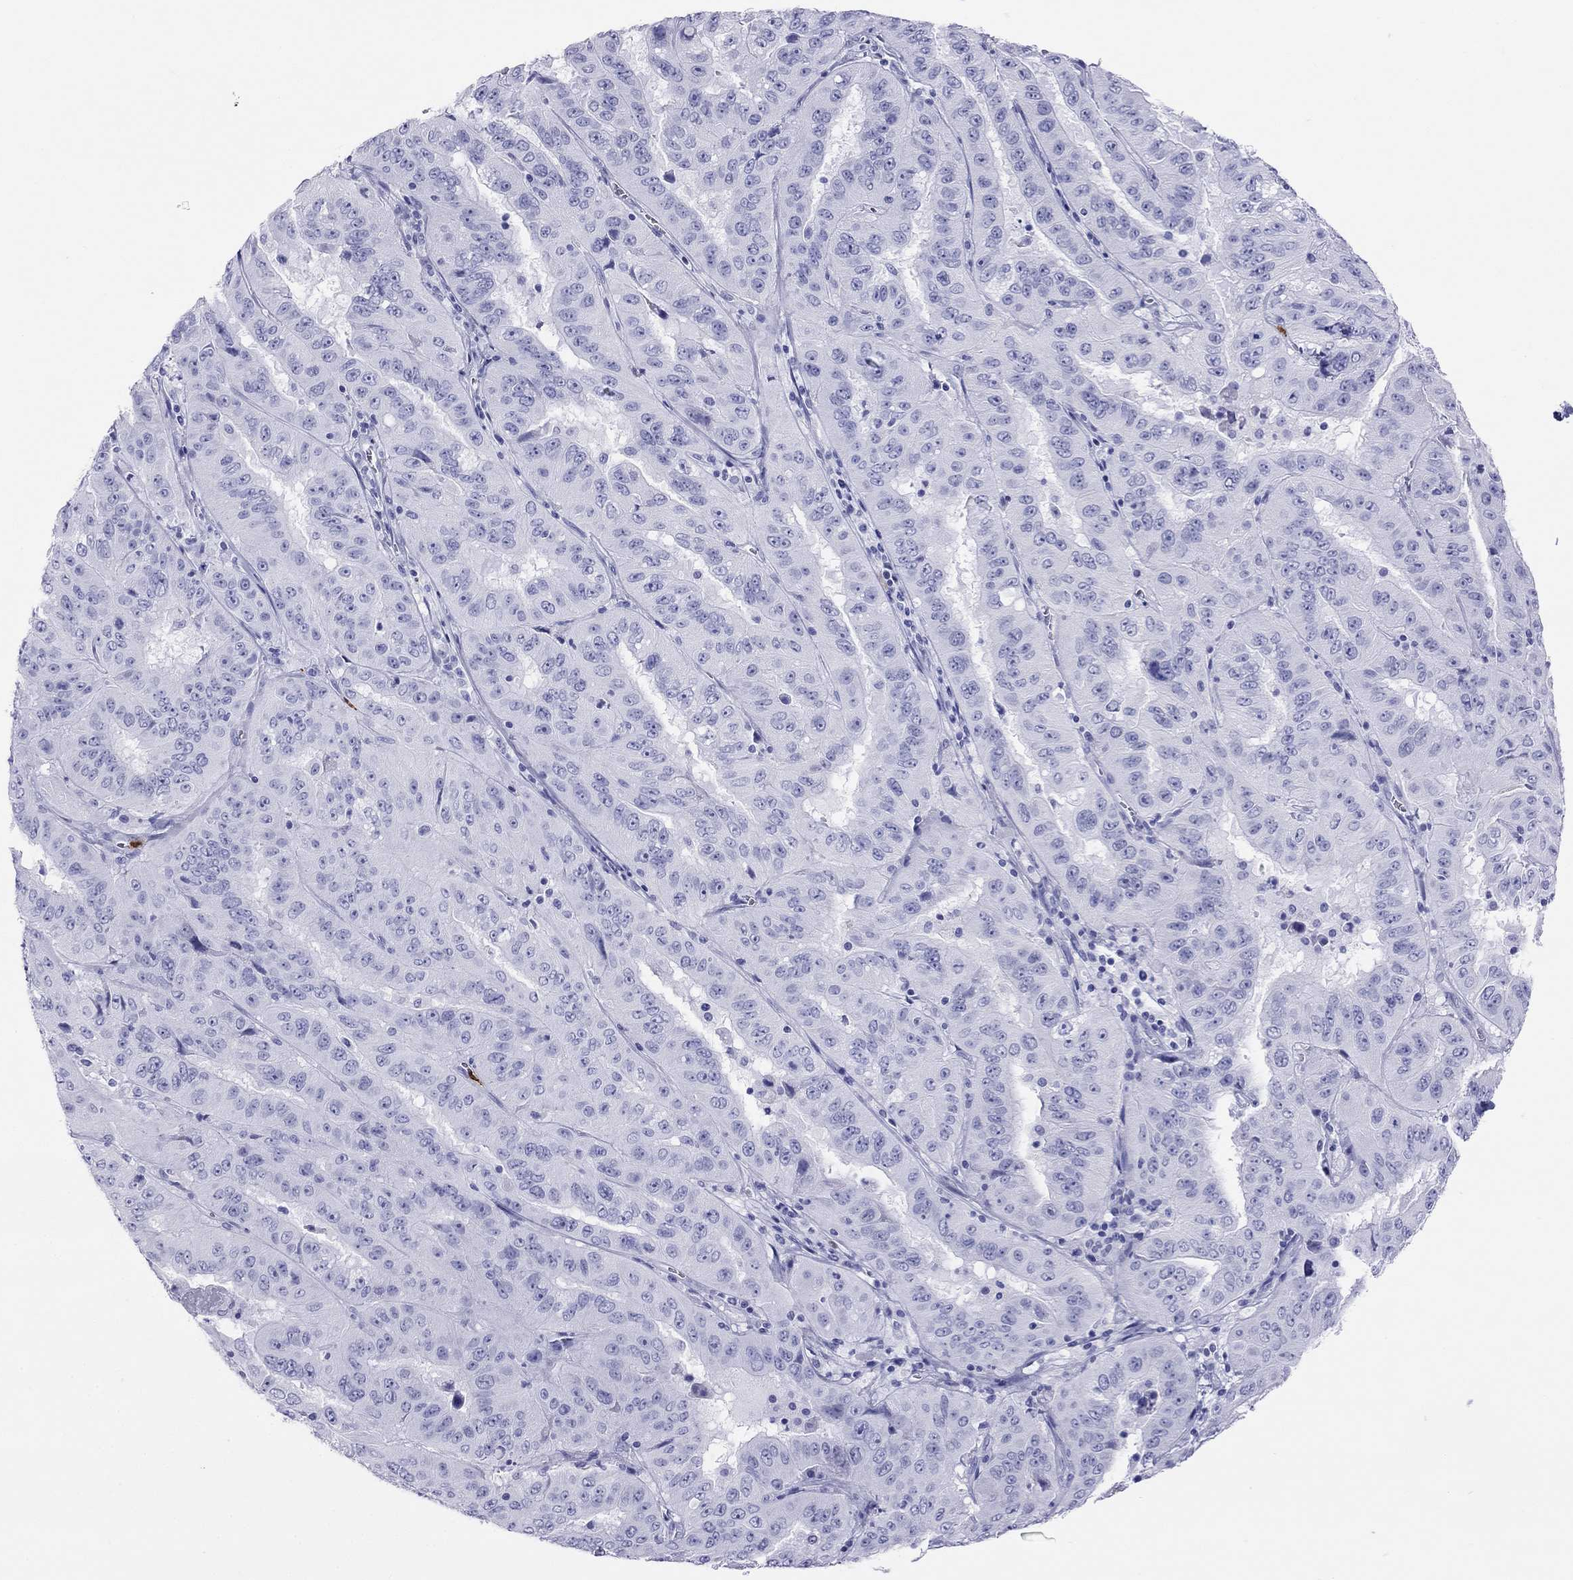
{"staining": {"intensity": "negative", "quantity": "none", "location": "none"}, "tissue": "pancreatic cancer", "cell_type": "Tumor cells", "image_type": "cancer", "snomed": [{"axis": "morphology", "description": "Adenocarcinoma, NOS"}, {"axis": "topography", "description": "Pancreas"}], "caption": "Human adenocarcinoma (pancreatic) stained for a protein using immunohistochemistry shows no positivity in tumor cells.", "gene": "SLAMF1", "patient": {"sex": "male", "age": 63}}